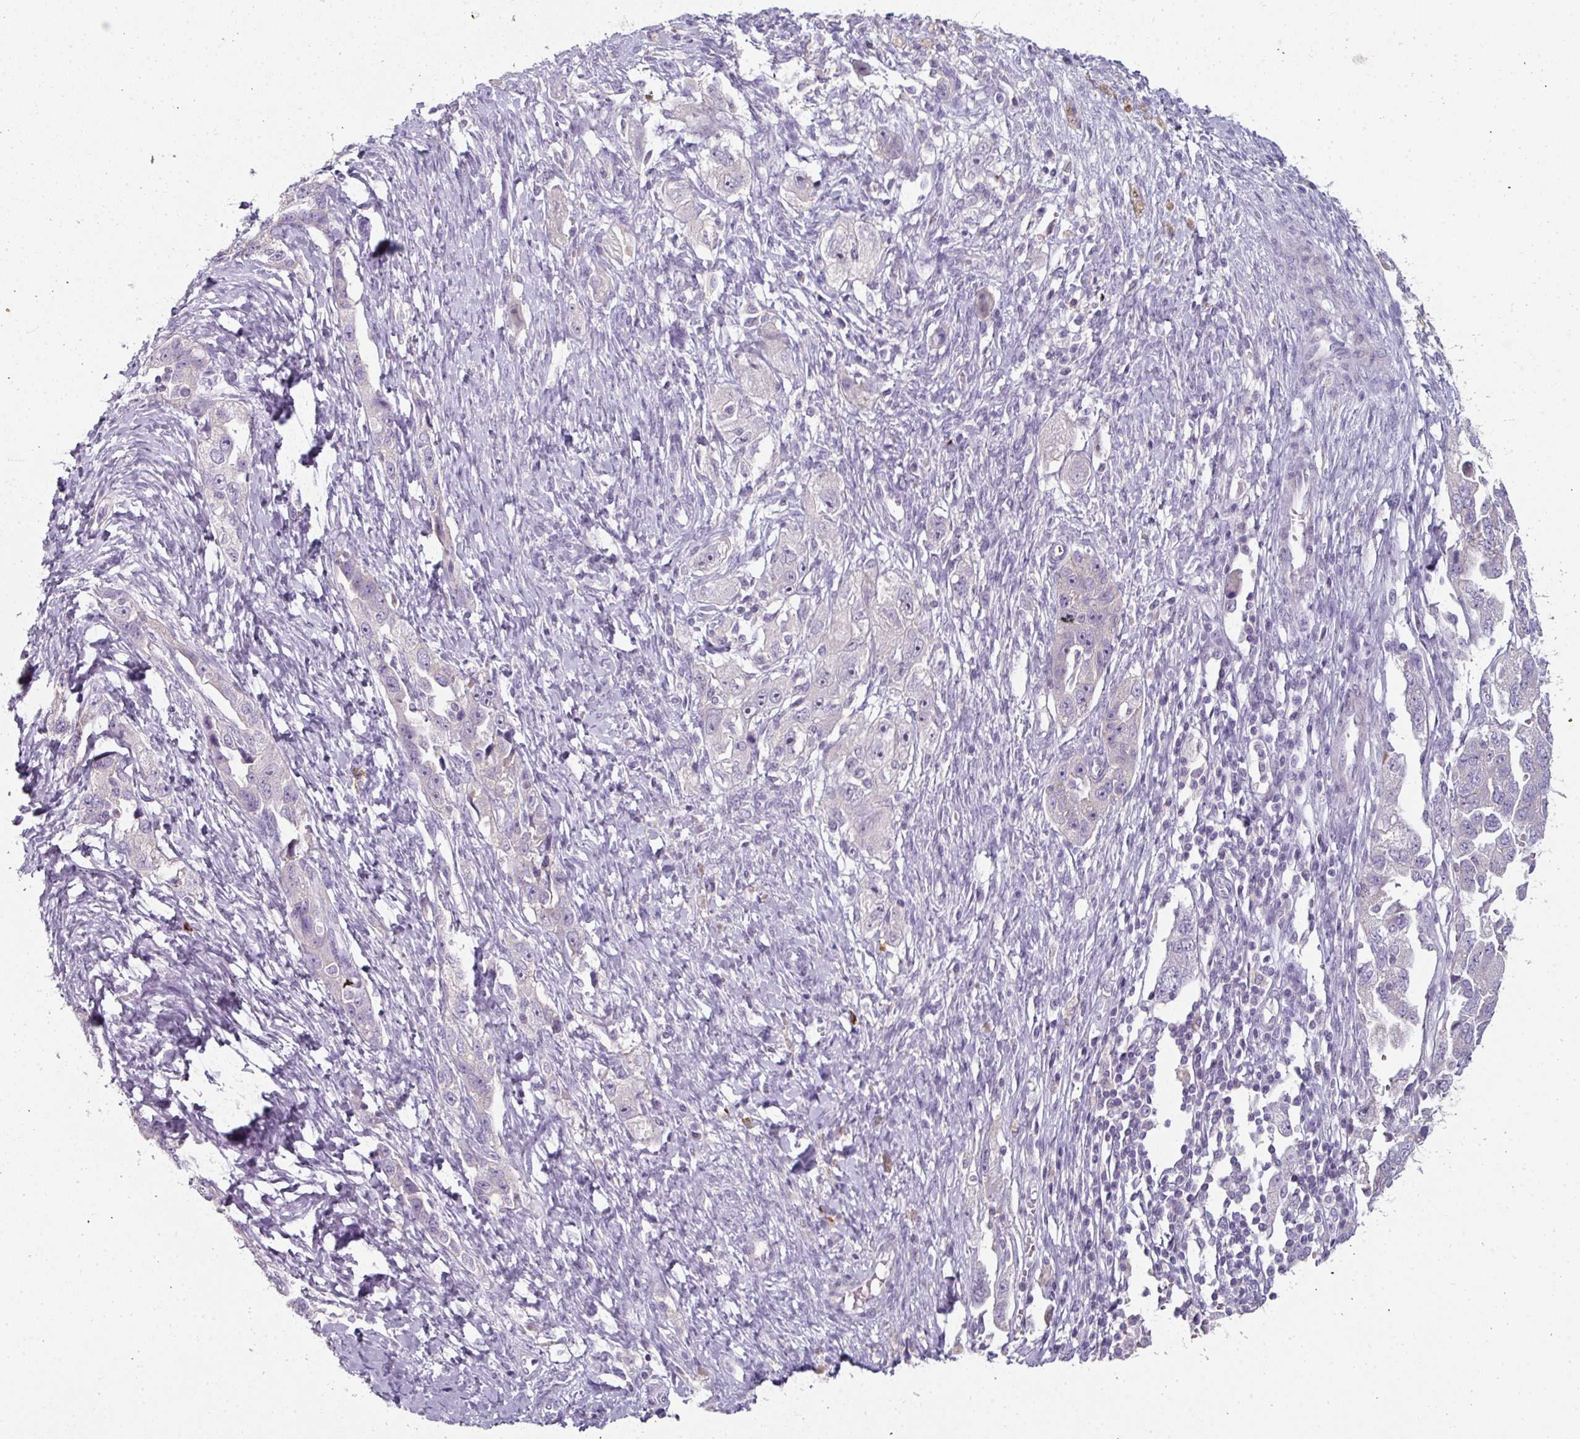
{"staining": {"intensity": "negative", "quantity": "none", "location": "none"}, "tissue": "ovarian cancer", "cell_type": "Tumor cells", "image_type": "cancer", "snomed": [{"axis": "morphology", "description": "Carcinoma, NOS"}, {"axis": "morphology", "description": "Cystadenocarcinoma, serous, NOS"}, {"axis": "topography", "description": "Ovary"}], "caption": "High power microscopy micrograph of an immunohistochemistry (IHC) photomicrograph of ovarian serous cystadenocarcinoma, revealing no significant expression in tumor cells.", "gene": "FHAD1", "patient": {"sex": "female", "age": 69}}